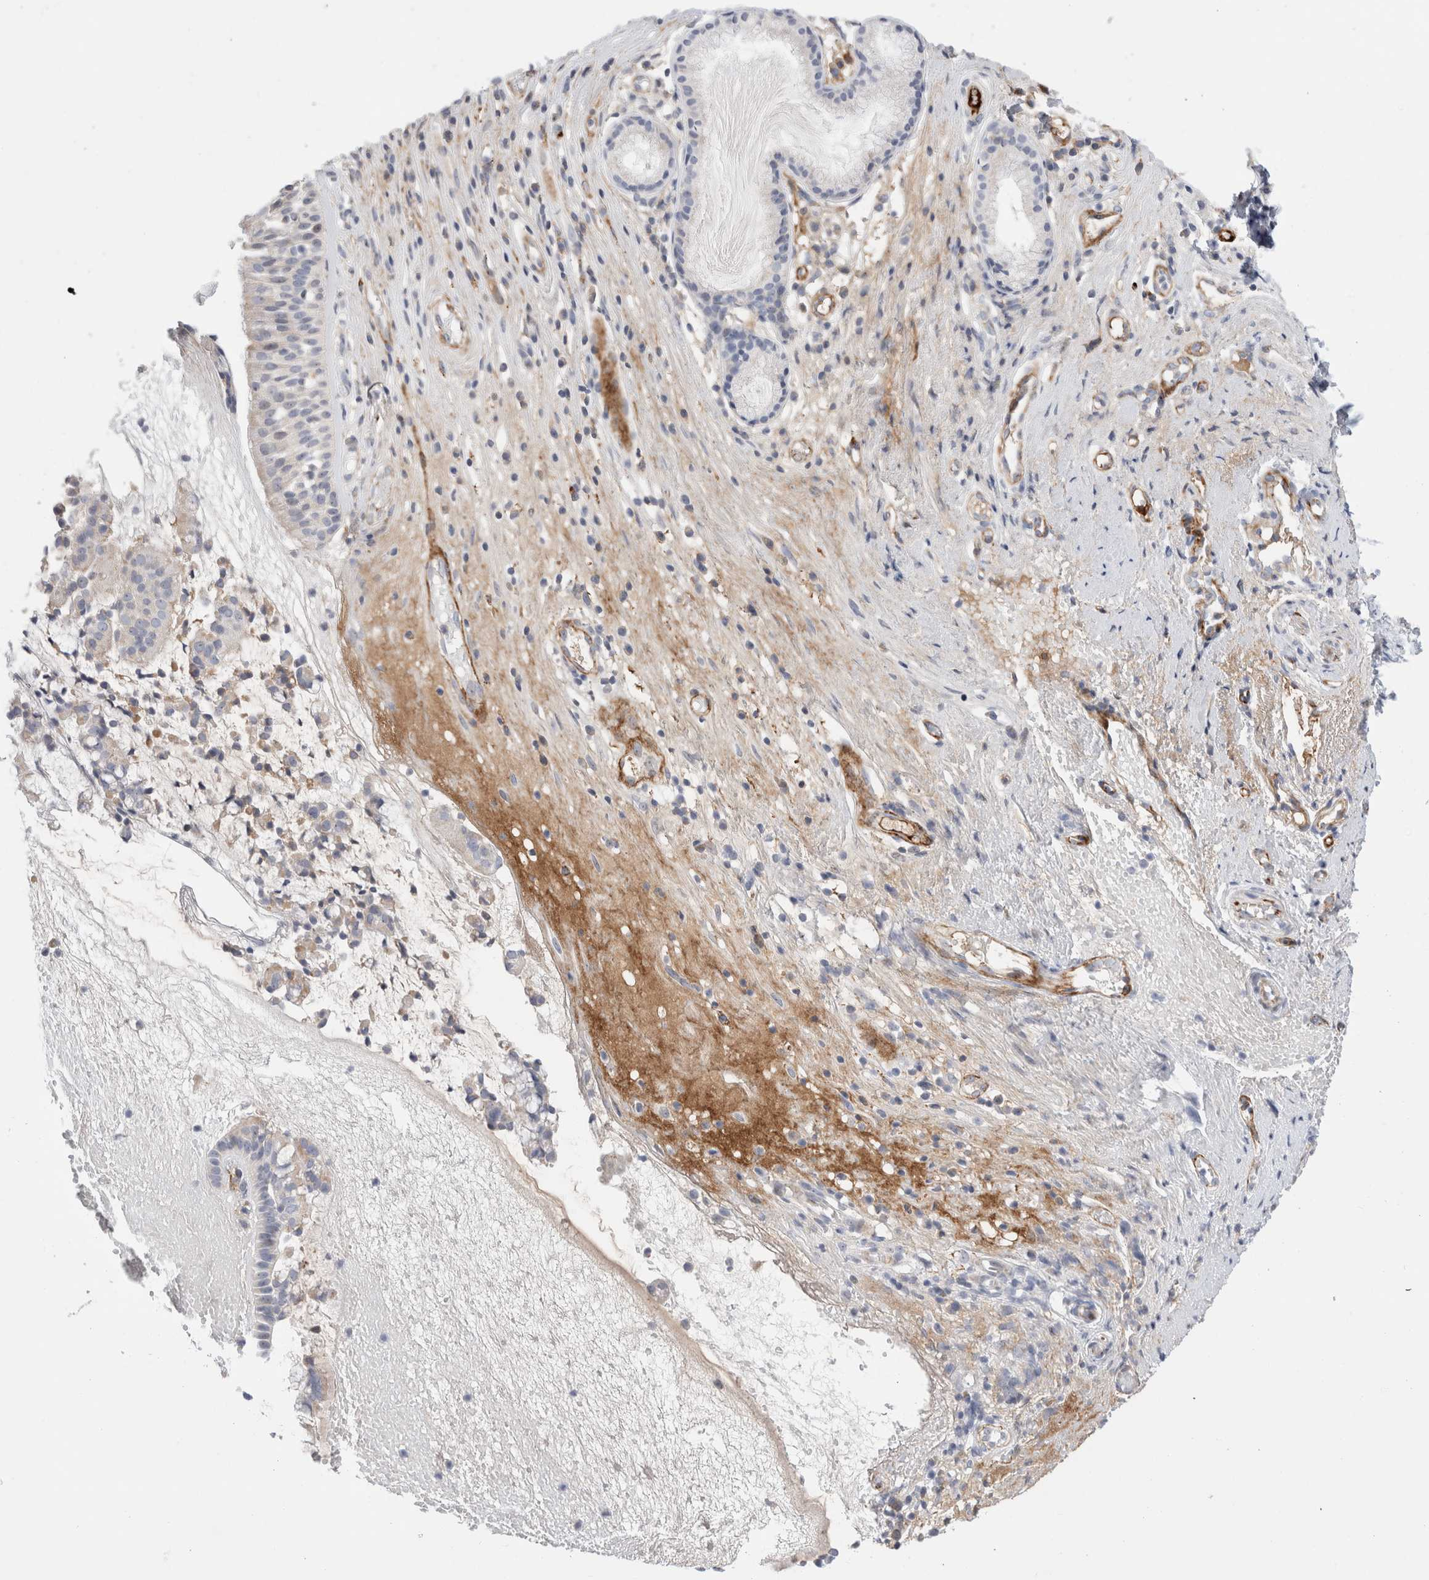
{"staining": {"intensity": "negative", "quantity": "none", "location": "none"}, "tissue": "nasopharynx", "cell_type": "Respiratory epithelial cells", "image_type": "normal", "snomed": [{"axis": "morphology", "description": "Normal tissue, NOS"}, {"axis": "topography", "description": "Nasopharynx"}], "caption": "The photomicrograph shows no staining of respiratory epithelial cells in unremarkable nasopharynx. (DAB (3,3'-diaminobenzidine) IHC, high magnification).", "gene": "ECHDC2", "patient": {"sex": "female", "age": 39}}